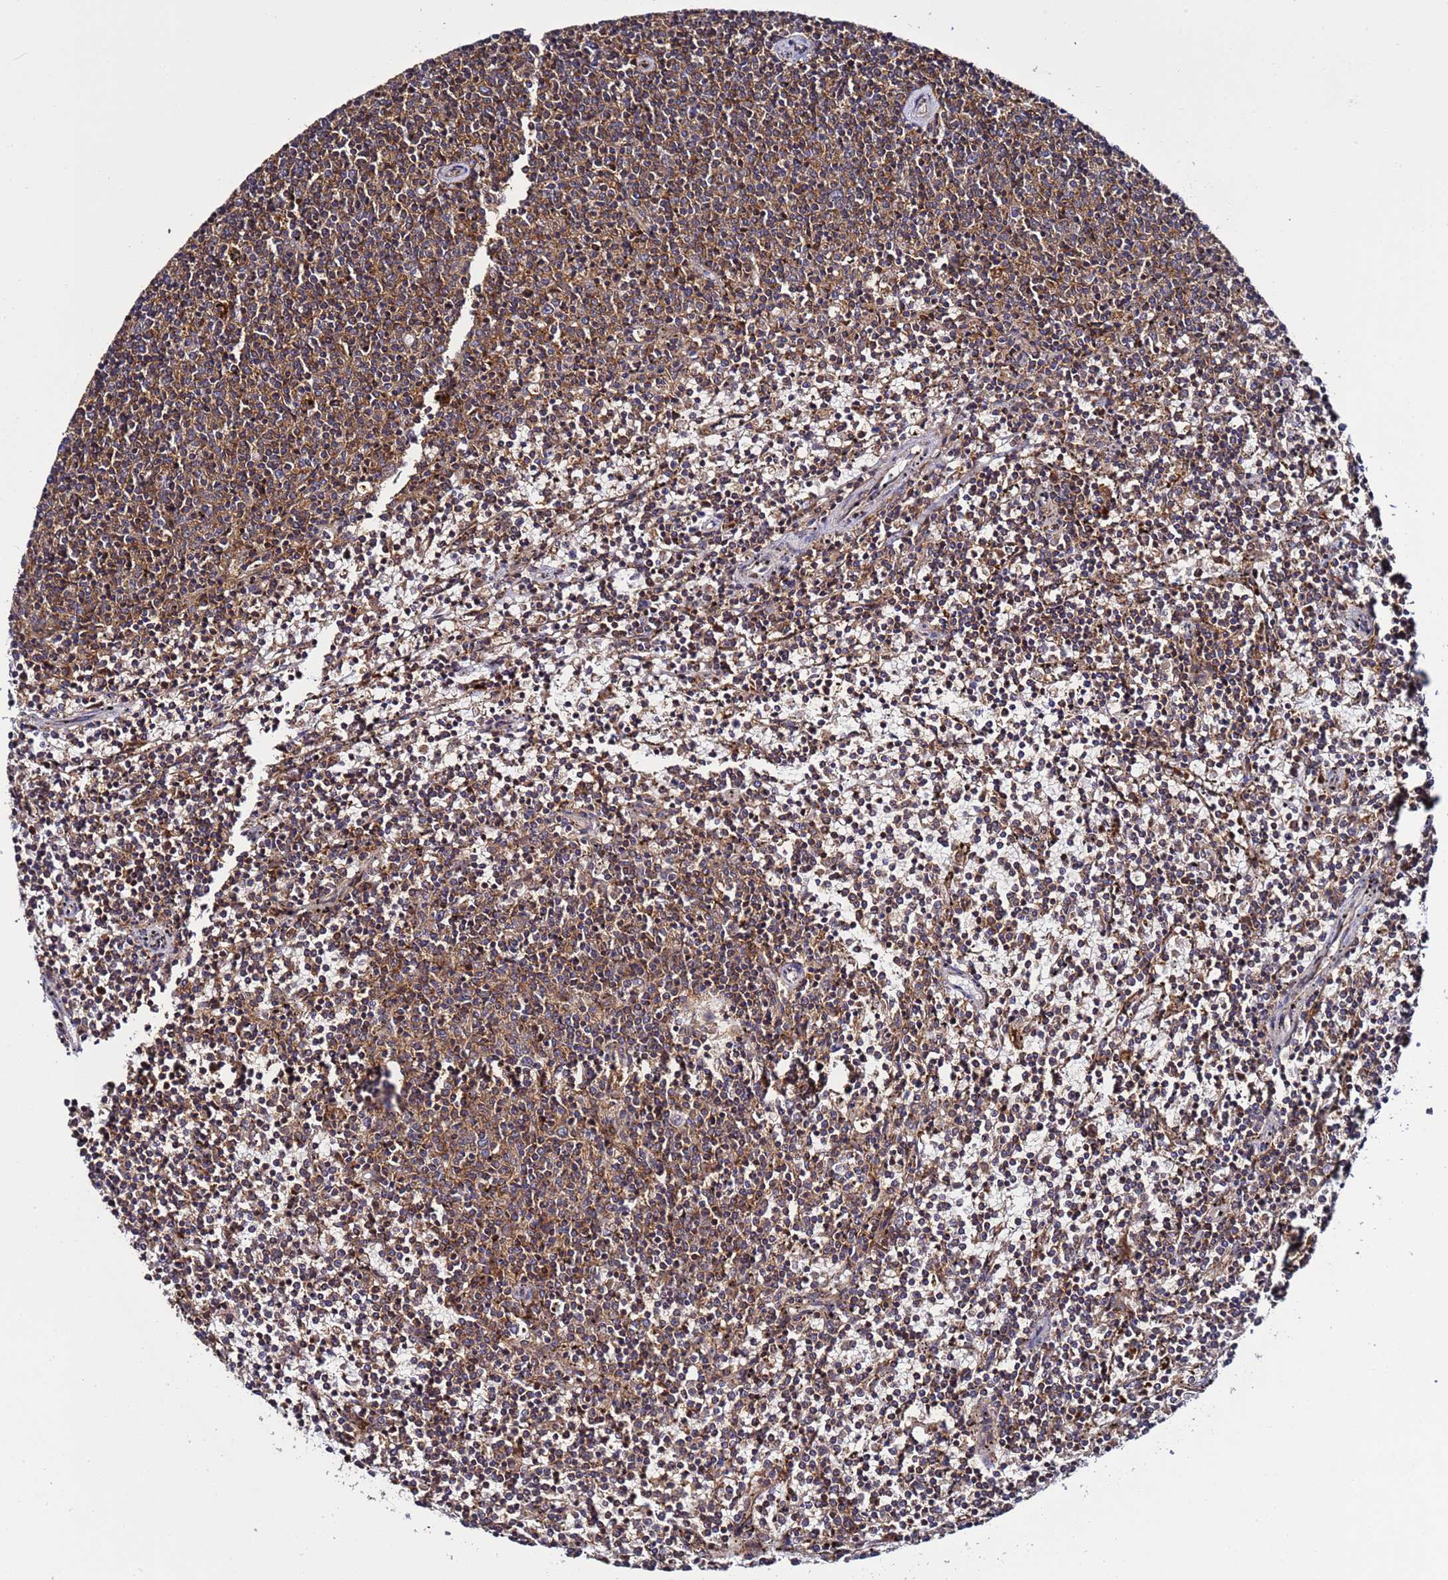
{"staining": {"intensity": "moderate", "quantity": ">75%", "location": "cytoplasmic/membranous"}, "tissue": "lymphoma", "cell_type": "Tumor cells", "image_type": "cancer", "snomed": [{"axis": "morphology", "description": "Malignant lymphoma, non-Hodgkin's type, Low grade"}, {"axis": "topography", "description": "Spleen"}], "caption": "A brown stain labels moderate cytoplasmic/membranous expression of a protein in human low-grade malignant lymphoma, non-Hodgkin's type tumor cells. Ihc stains the protein of interest in brown and the nuclei are stained blue.", "gene": "TMEM176B", "patient": {"sex": "female", "age": 50}}